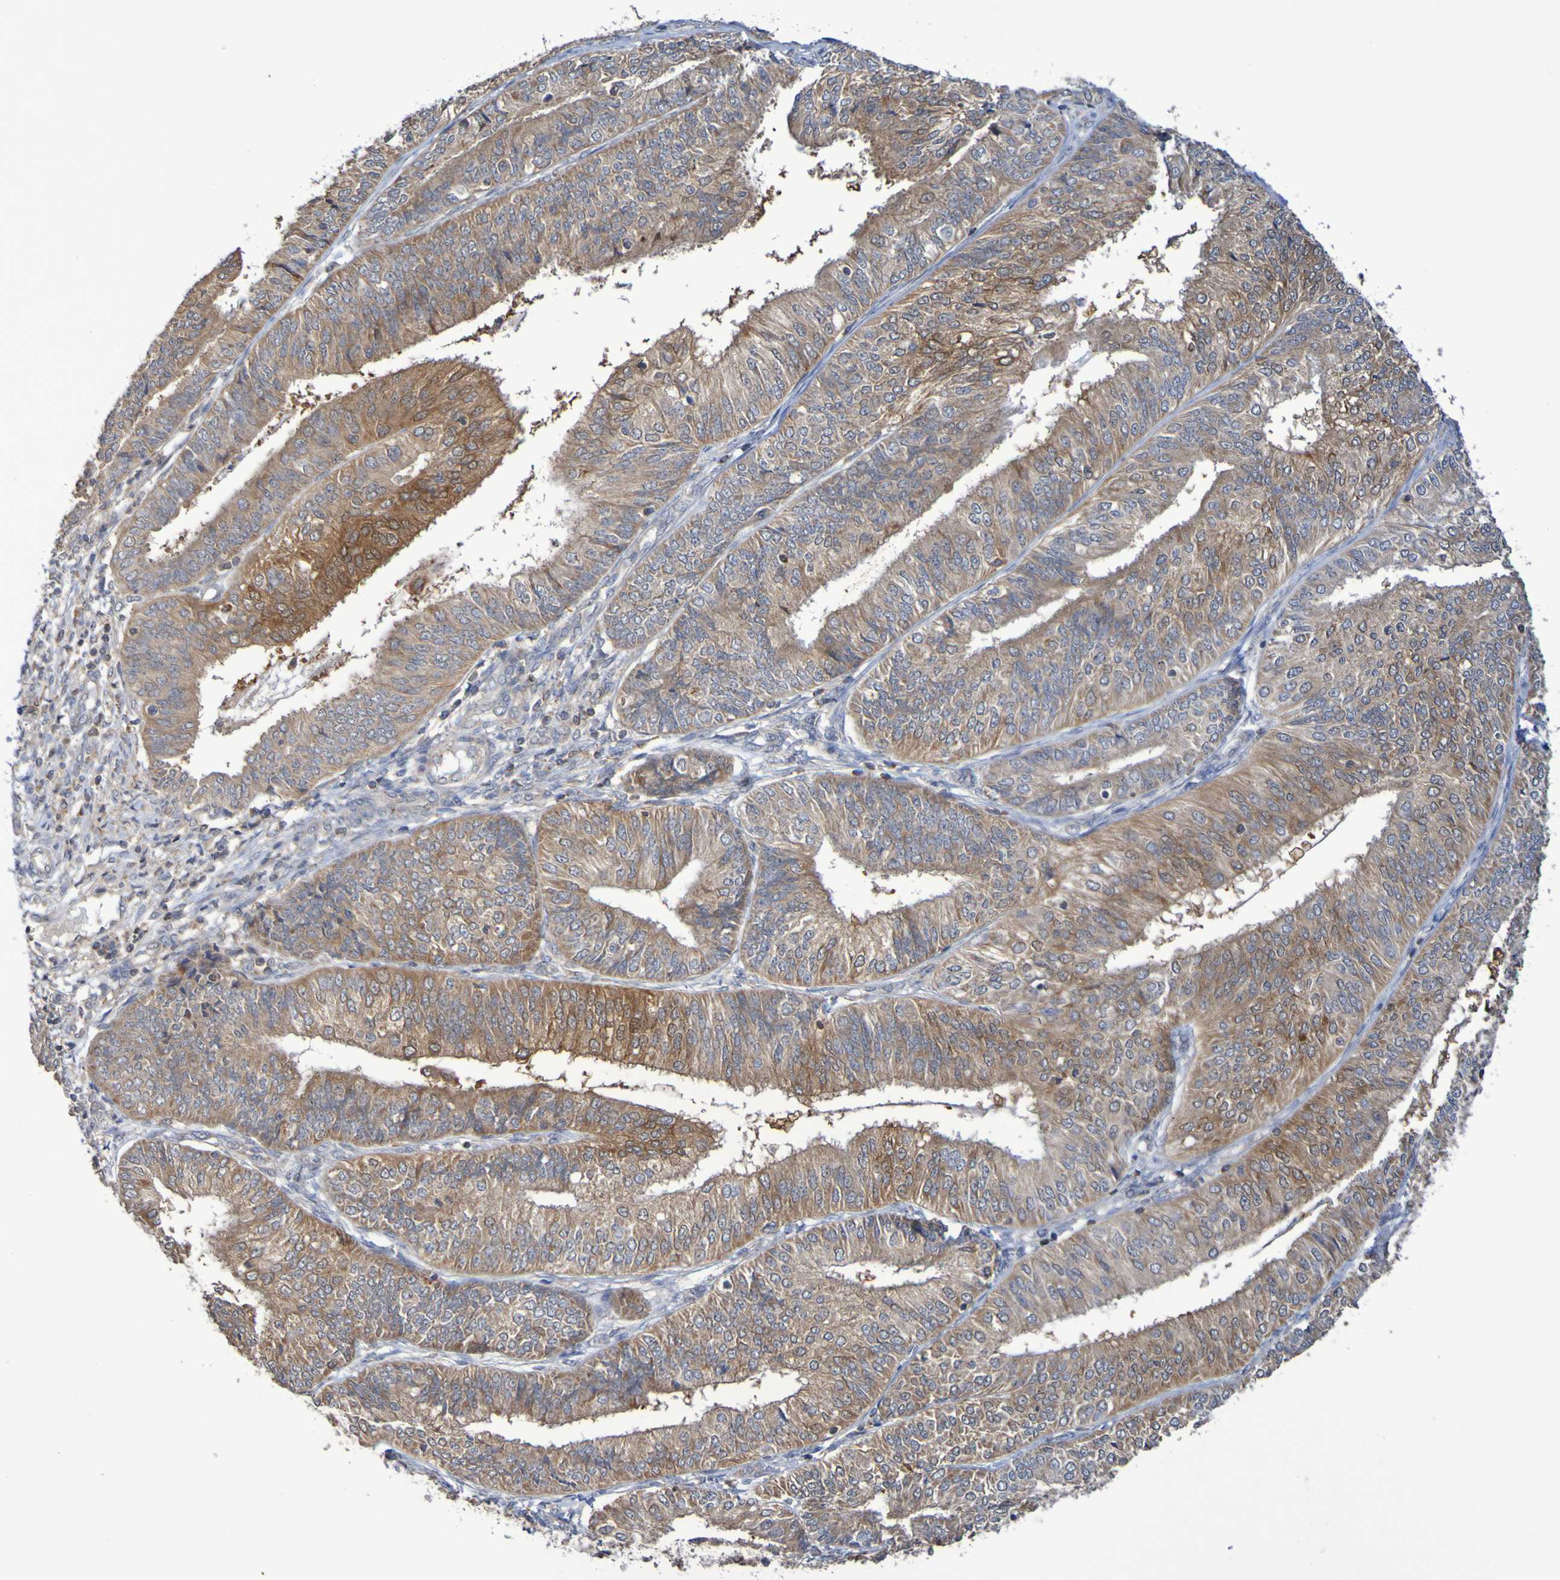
{"staining": {"intensity": "moderate", "quantity": ">75%", "location": "cytoplasmic/membranous"}, "tissue": "endometrial cancer", "cell_type": "Tumor cells", "image_type": "cancer", "snomed": [{"axis": "morphology", "description": "Adenocarcinoma, NOS"}, {"axis": "topography", "description": "Endometrium"}], "caption": "Immunohistochemistry (IHC) photomicrograph of human endometrial cancer stained for a protein (brown), which demonstrates medium levels of moderate cytoplasmic/membranous positivity in about >75% of tumor cells.", "gene": "C3orf18", "patient": {"sex": "female", "age": 58}}